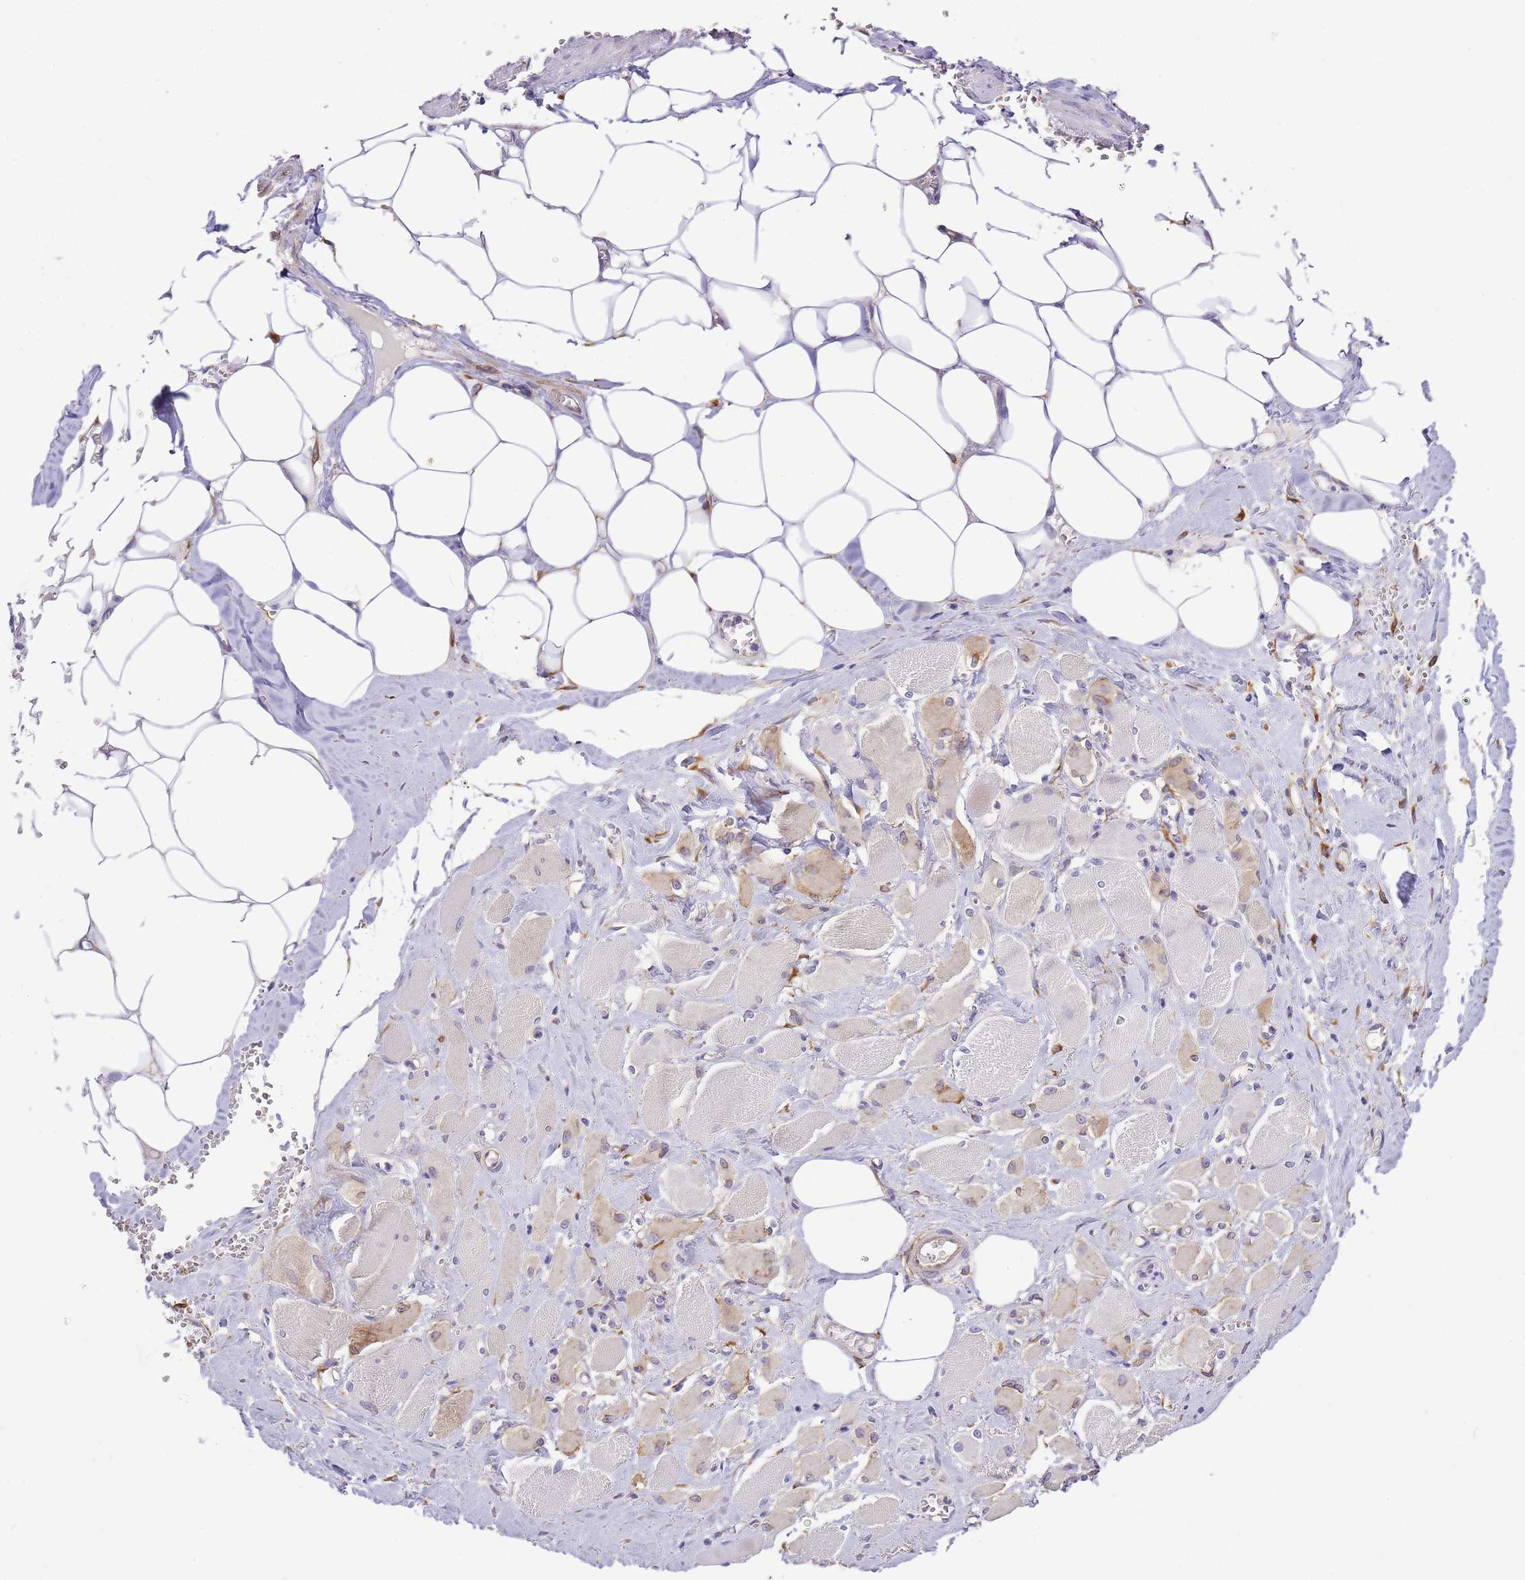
{"staining": {"intensity": "negative", "quantity": "none", "location": "none"}, "tissue": "skeletal muscle", "cell_type": "Myocytes", "image_type": "normal", "snomed": [{"axis": "morphology", "description": "Normal tissue, NOS"}, {"axis": "morphology", "description": "Basal cell carcinoma"}, {"axis": "topography", "description": "Skeletal muscle"}], "caption": "IHC micrograph of normal skeletal muscle: human skeletal muscle stained with DAB demonstrates no significant protein expression in myocytes.", "gene": "RFK", "patient": {"sex": "female", "age": 64}}